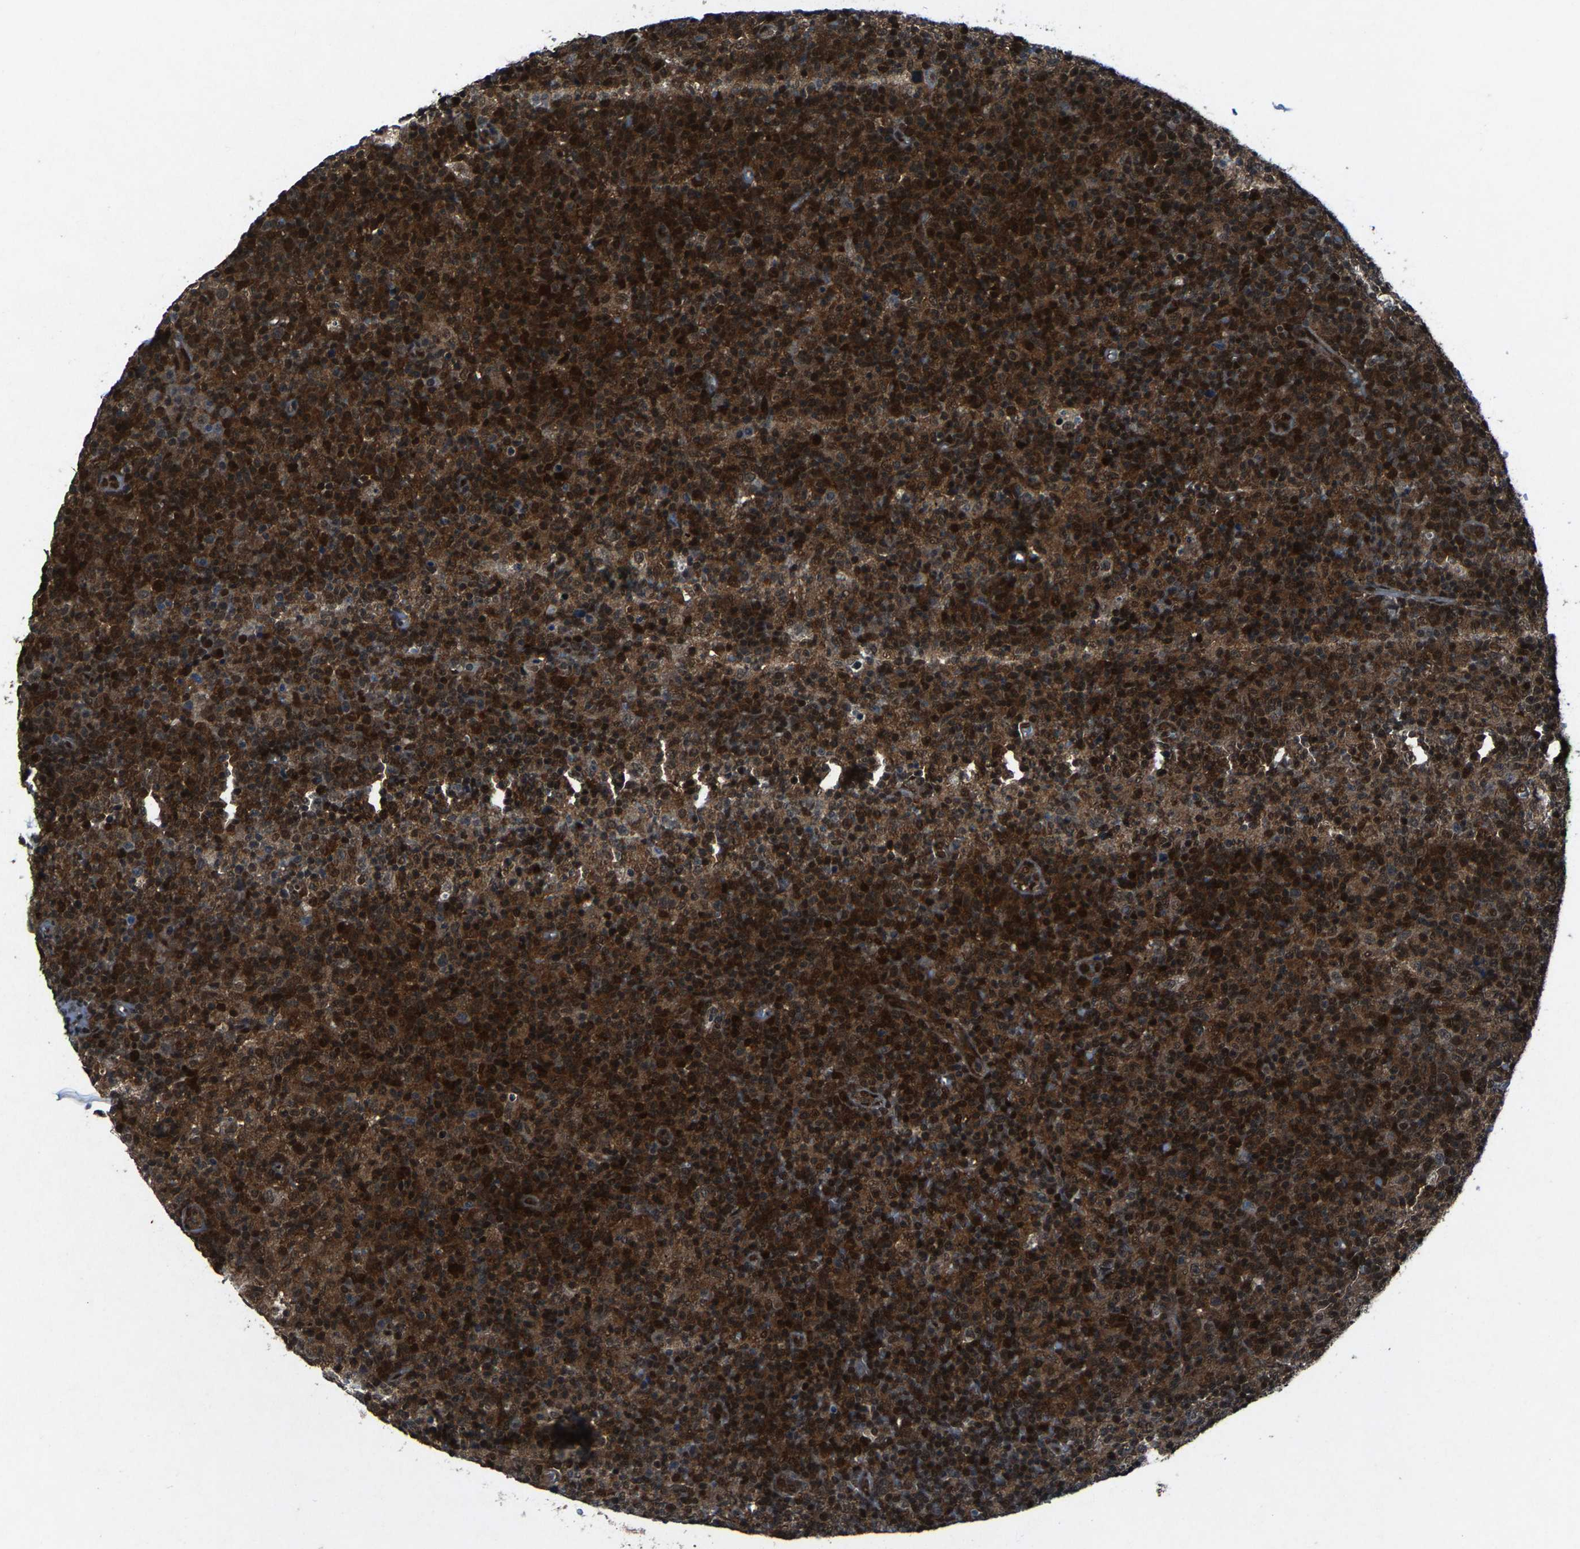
{"staining": {"intensity": "strong", "quantity": ">75%", "location": "cytoplasmic/membranous,nuclear"}, "tissue": "lymph node", "cell_type": "Germinal center cells", "image_type": "normal", "snomed": [{"axis": "morphology", "description": "Normal tissue, NOS"}, {"axis": "morphology", "description": "Inflammation, NOS"}, {"axis": "topography", "description": "Lymph node"}], "caption": "Normal lymph node was stained to show a protein in brown. There is high levels of strong cytoplasmic/membranous,nuclear positivity in about >75% of germinal center cells.", "gene": "ATXN3", "patient": {"sex": "male", "age": 55}}